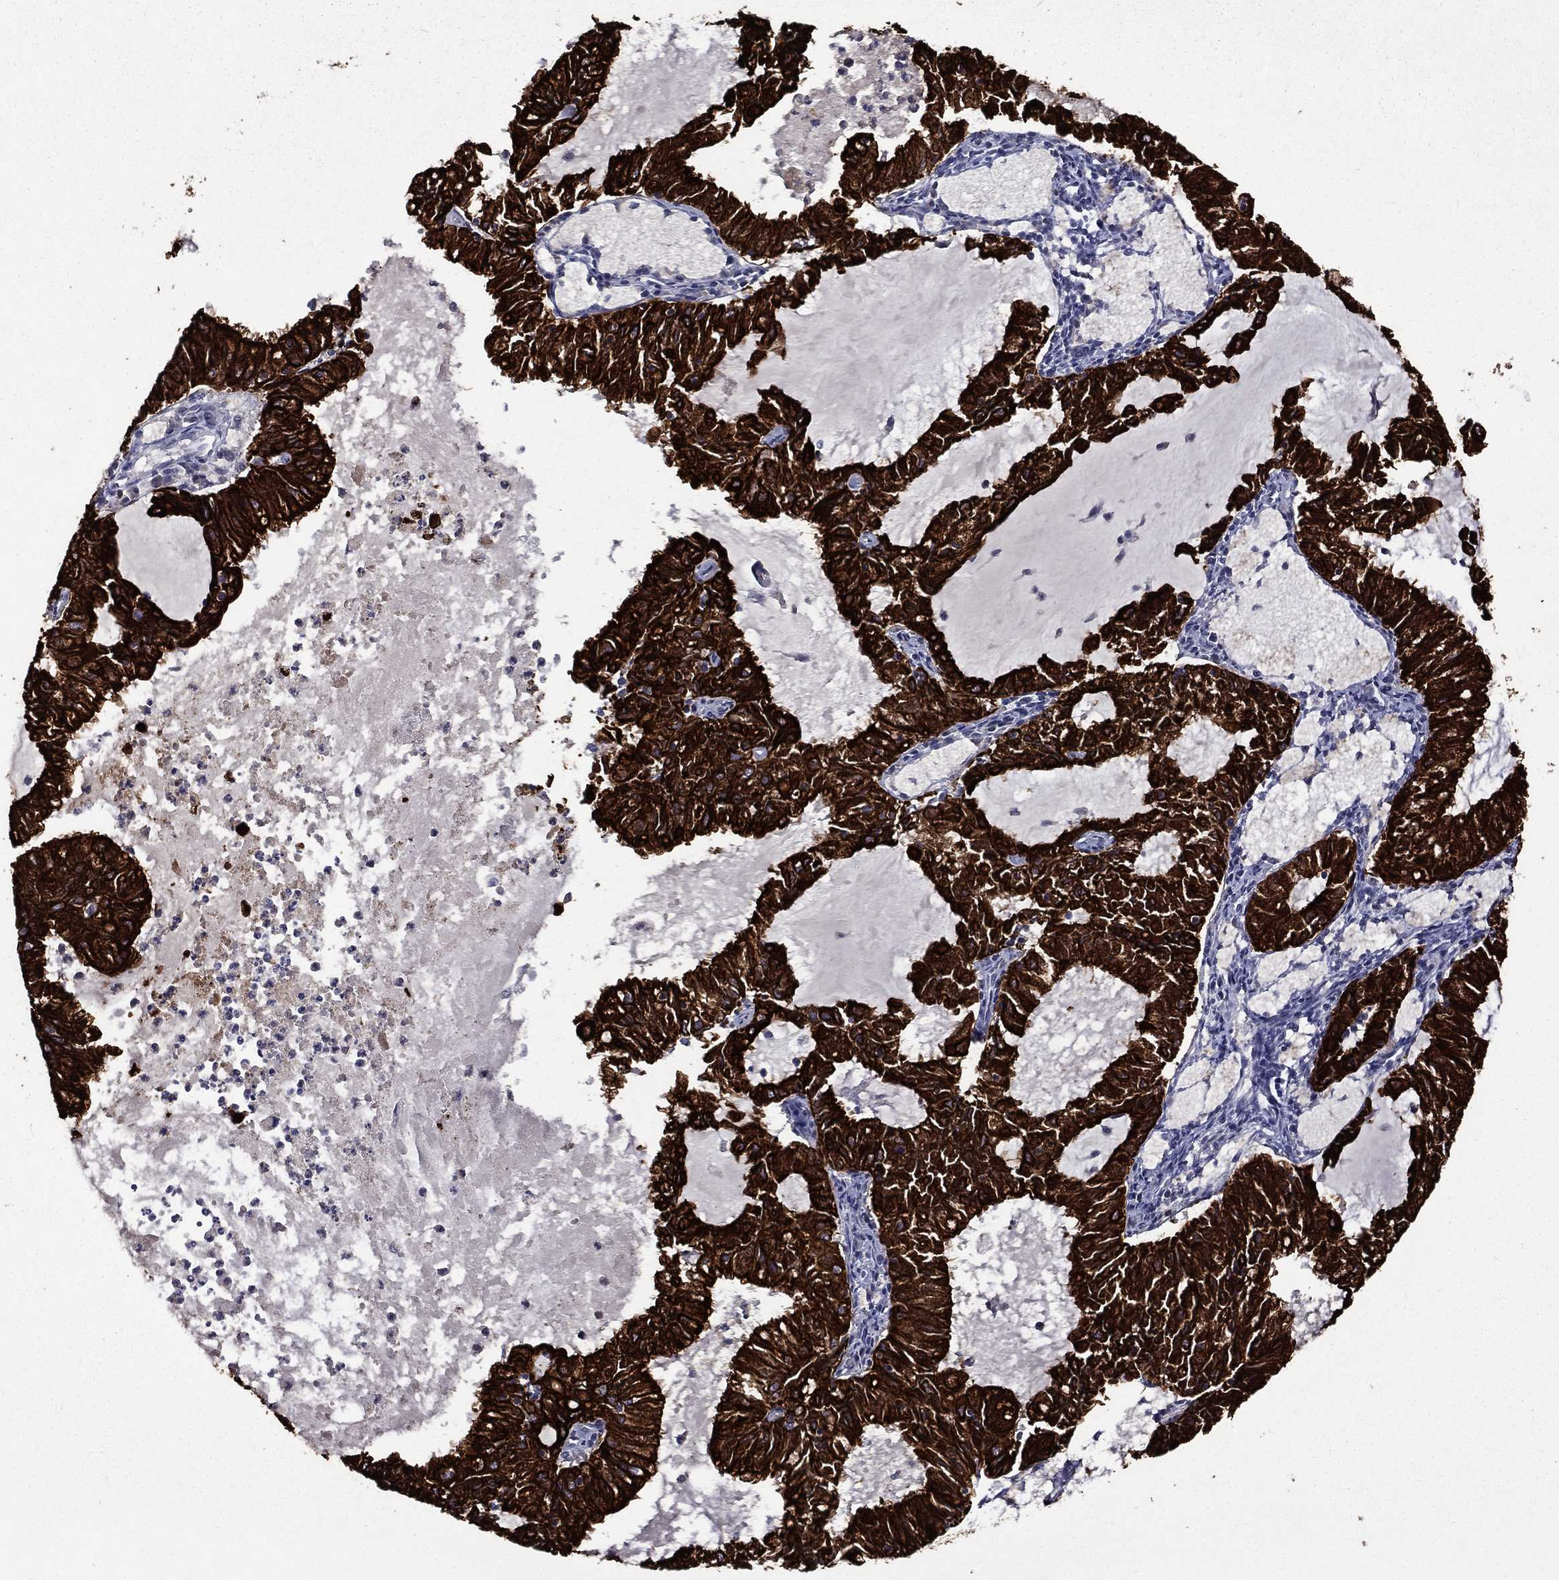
{"staining": {"intensity": "strong", "quantity": ">75%", "location": "cytoplasmic/membranous"}, "tissue": "endometrial cancer", "cell_type": "Tumor cells", "image_type": "cancer", "snomed": [{"axis": "morphology", "description": "Adenocarcinoma, NOS"}, {"axis": "topography", "description": "Endometrium"}], "caption": "Immunohistochemistry (IHC) image of human adenocarcinoma (endometrial) stained for a protein (brown), which displays high levels of strong cytoplasmic/membranous positivity in approximately >75% of tumor cells.", "gene": "KRT7", "patient": {"sex": "female", "age": 57}}